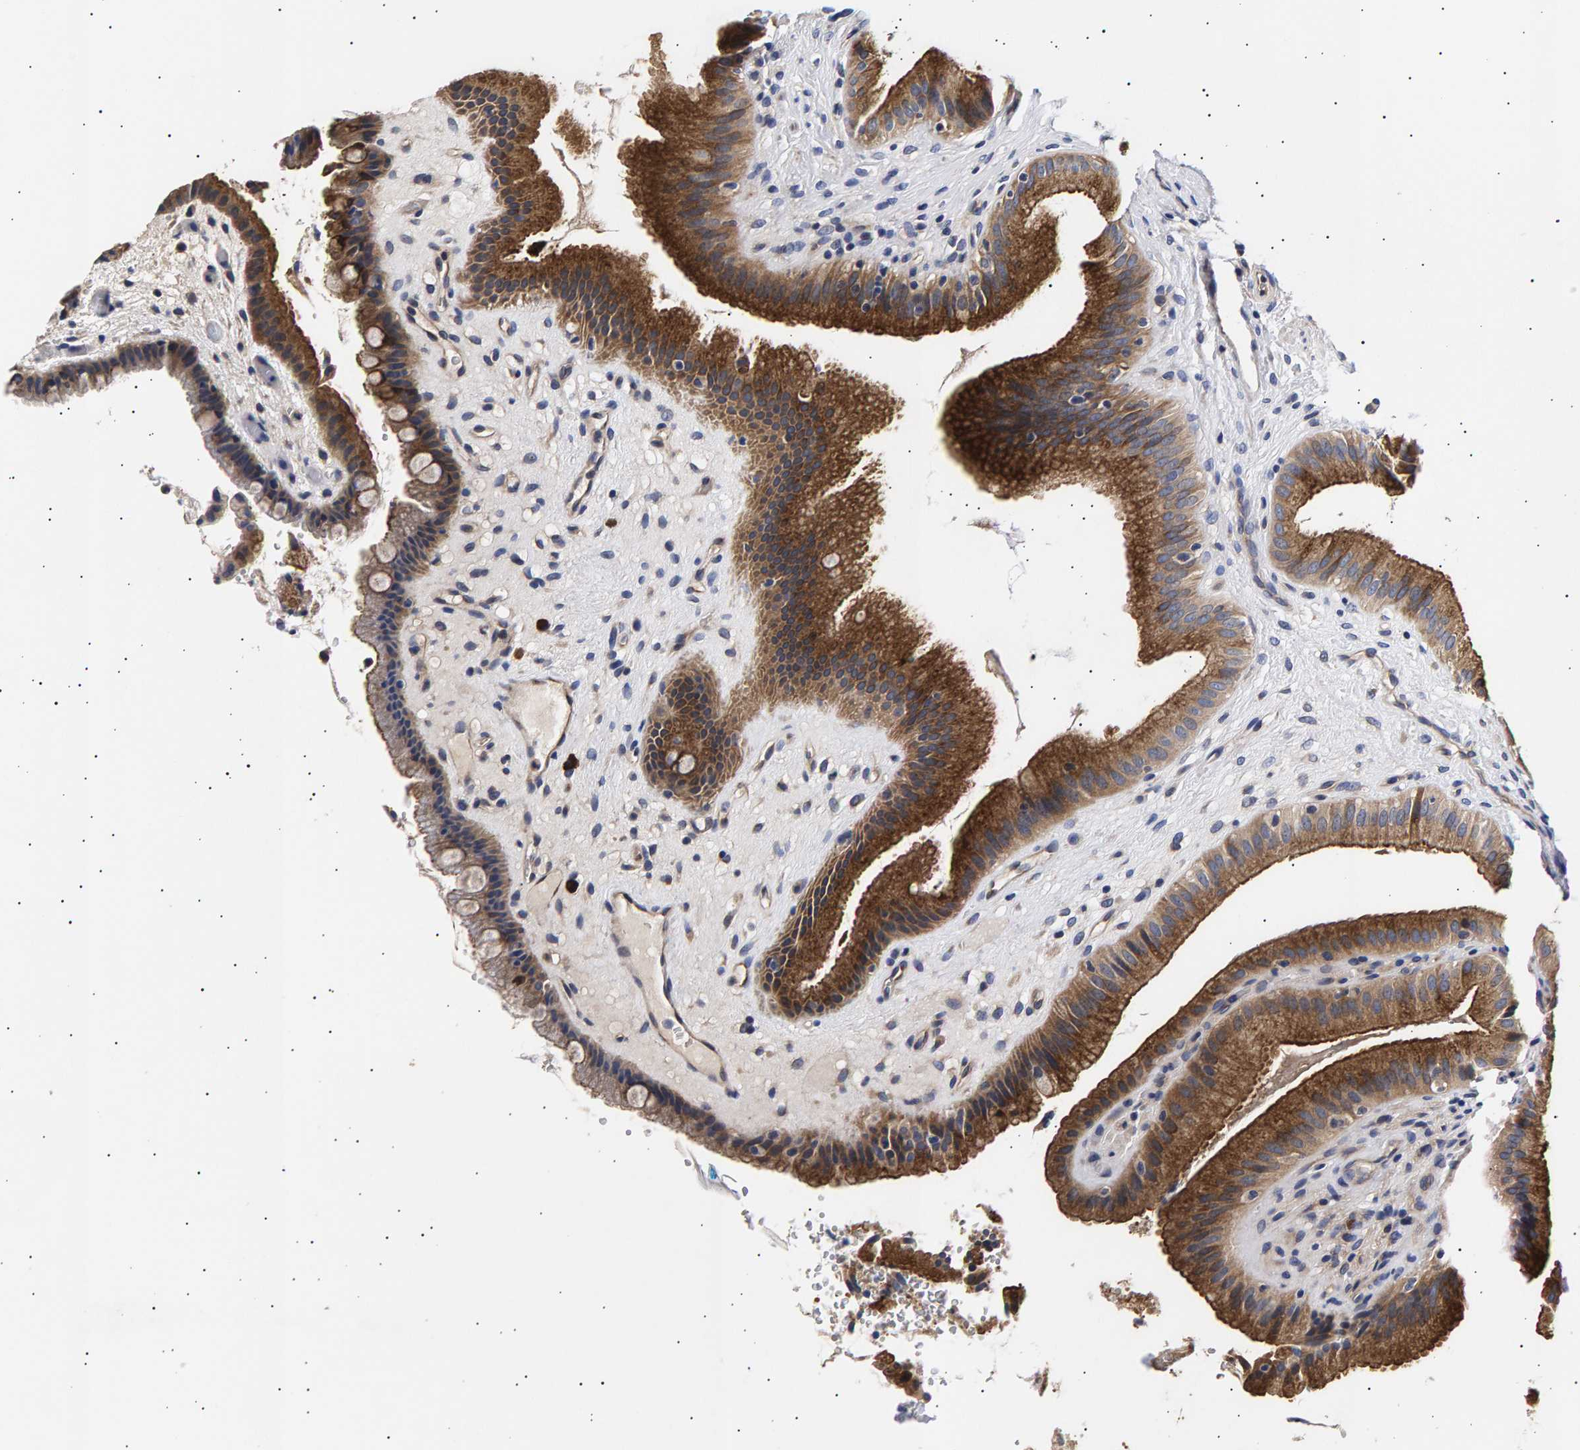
{"staining": {"intensity": "moderate", "quantity": ">75%", "location": "cytoplasmic/membranous"}, "tissue": "gallbladder", "cell_type": "Glandular cells", "image_type": "normal", "snomed": [{"axis": "morphology", "description": "Normal tissue, NOS"}, {"axis": "topography", "description": "Gallbladder"}], "caption": "This image exhibits benign gallbladder stained with IHC to label a protein in brown. The cytoplasmic/membranous of glandular cells show moderate positivity for the protein. Nuclei are counter-stained blue.", "gene": "ANKRD40", "patient": {"sex": "male", "age": 49}}